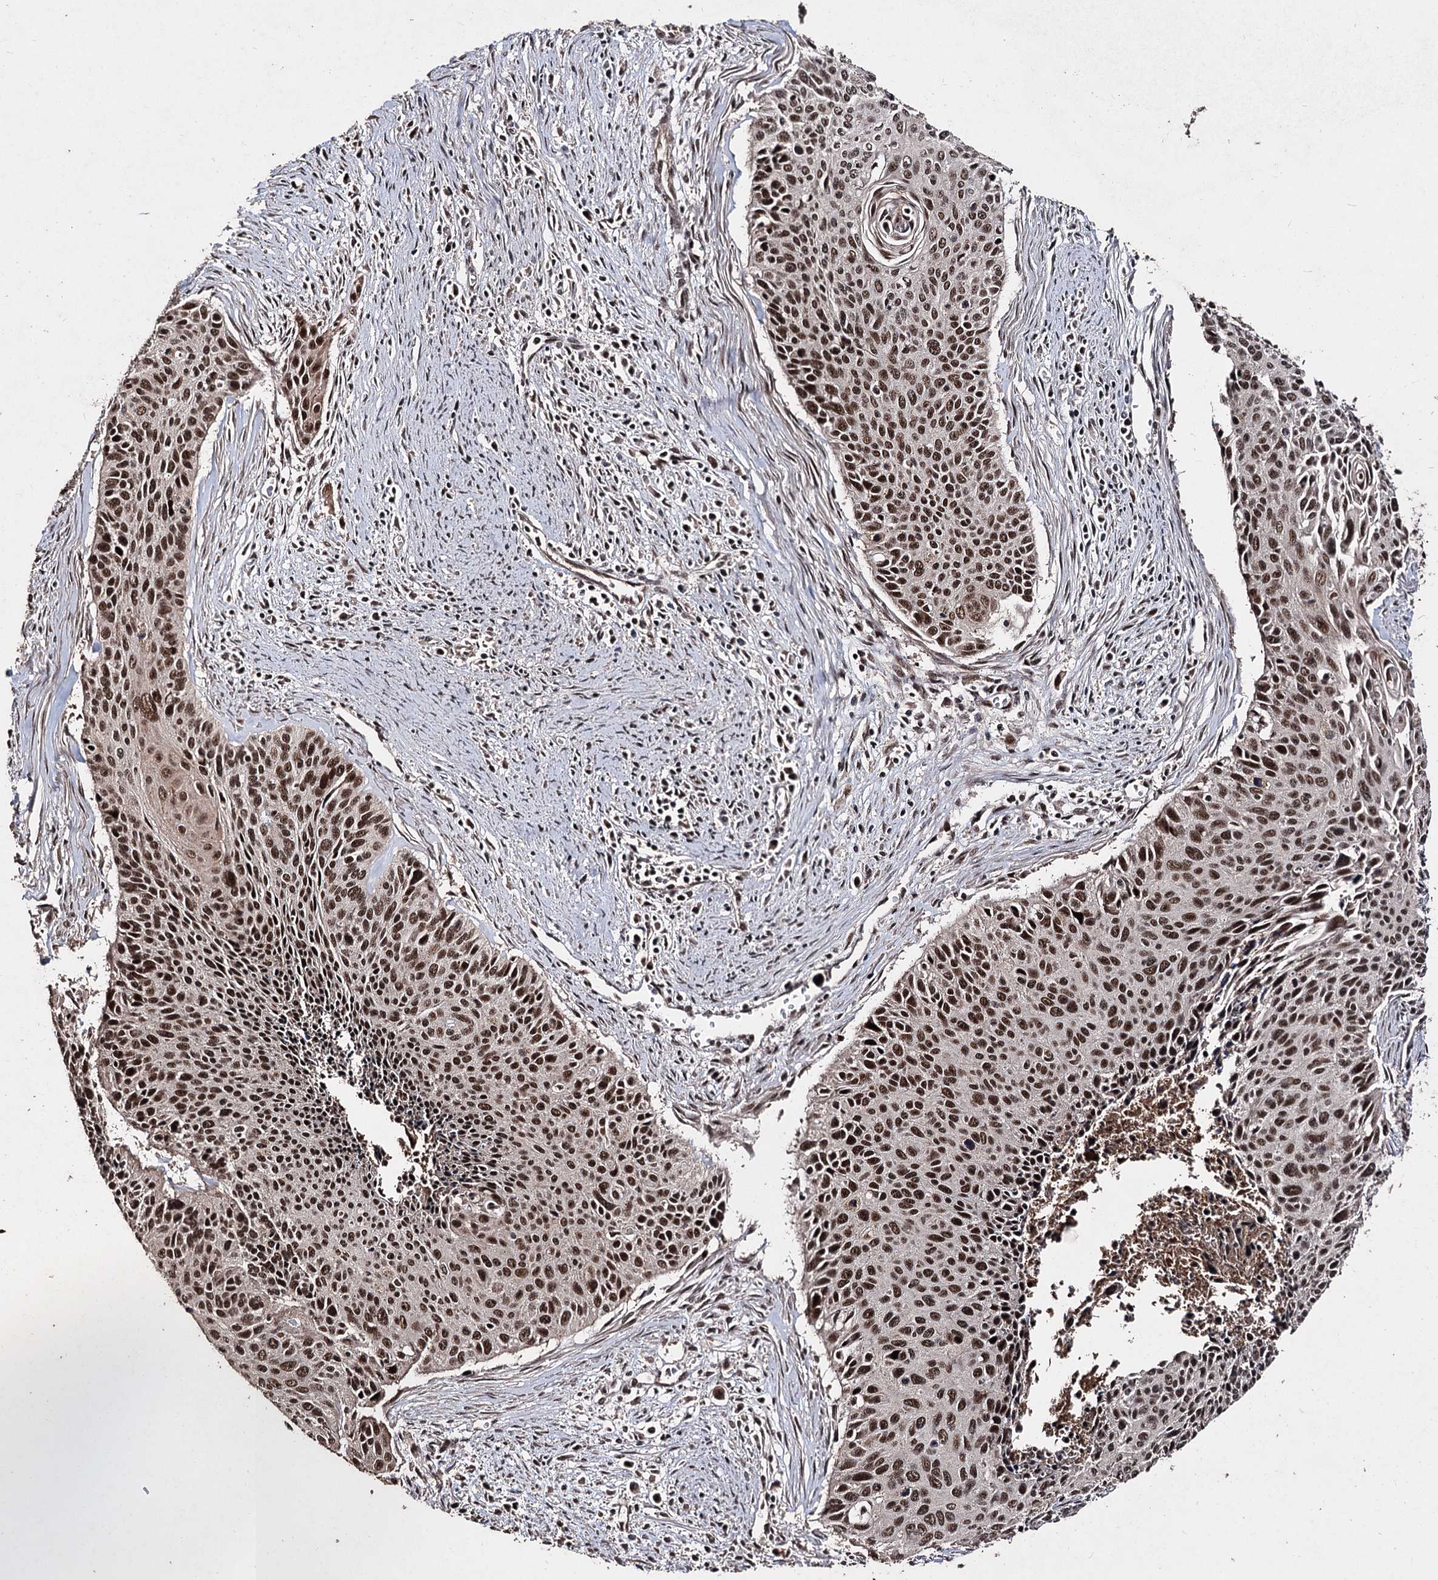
{"staining": {"intensity": "strong", "quantity": ">75%", "location": "nuclear"}, "tissue": "cervical cancer", "cell_type": "Tumor cells", "image_type": "cancer", "snomed": [{"axis": "morphology", "description": "Squamous cell carcinoma, NOS"}, {"axis": "topography", "description": "Cervix"}], "caption": "This is a histology image of immunohistochemistry staining of cervical cancer, which shows strong positivity in the nuclear of tumor cells.", "gene": "U2SURP", "patient": {"sex": "female", "age": 55}}